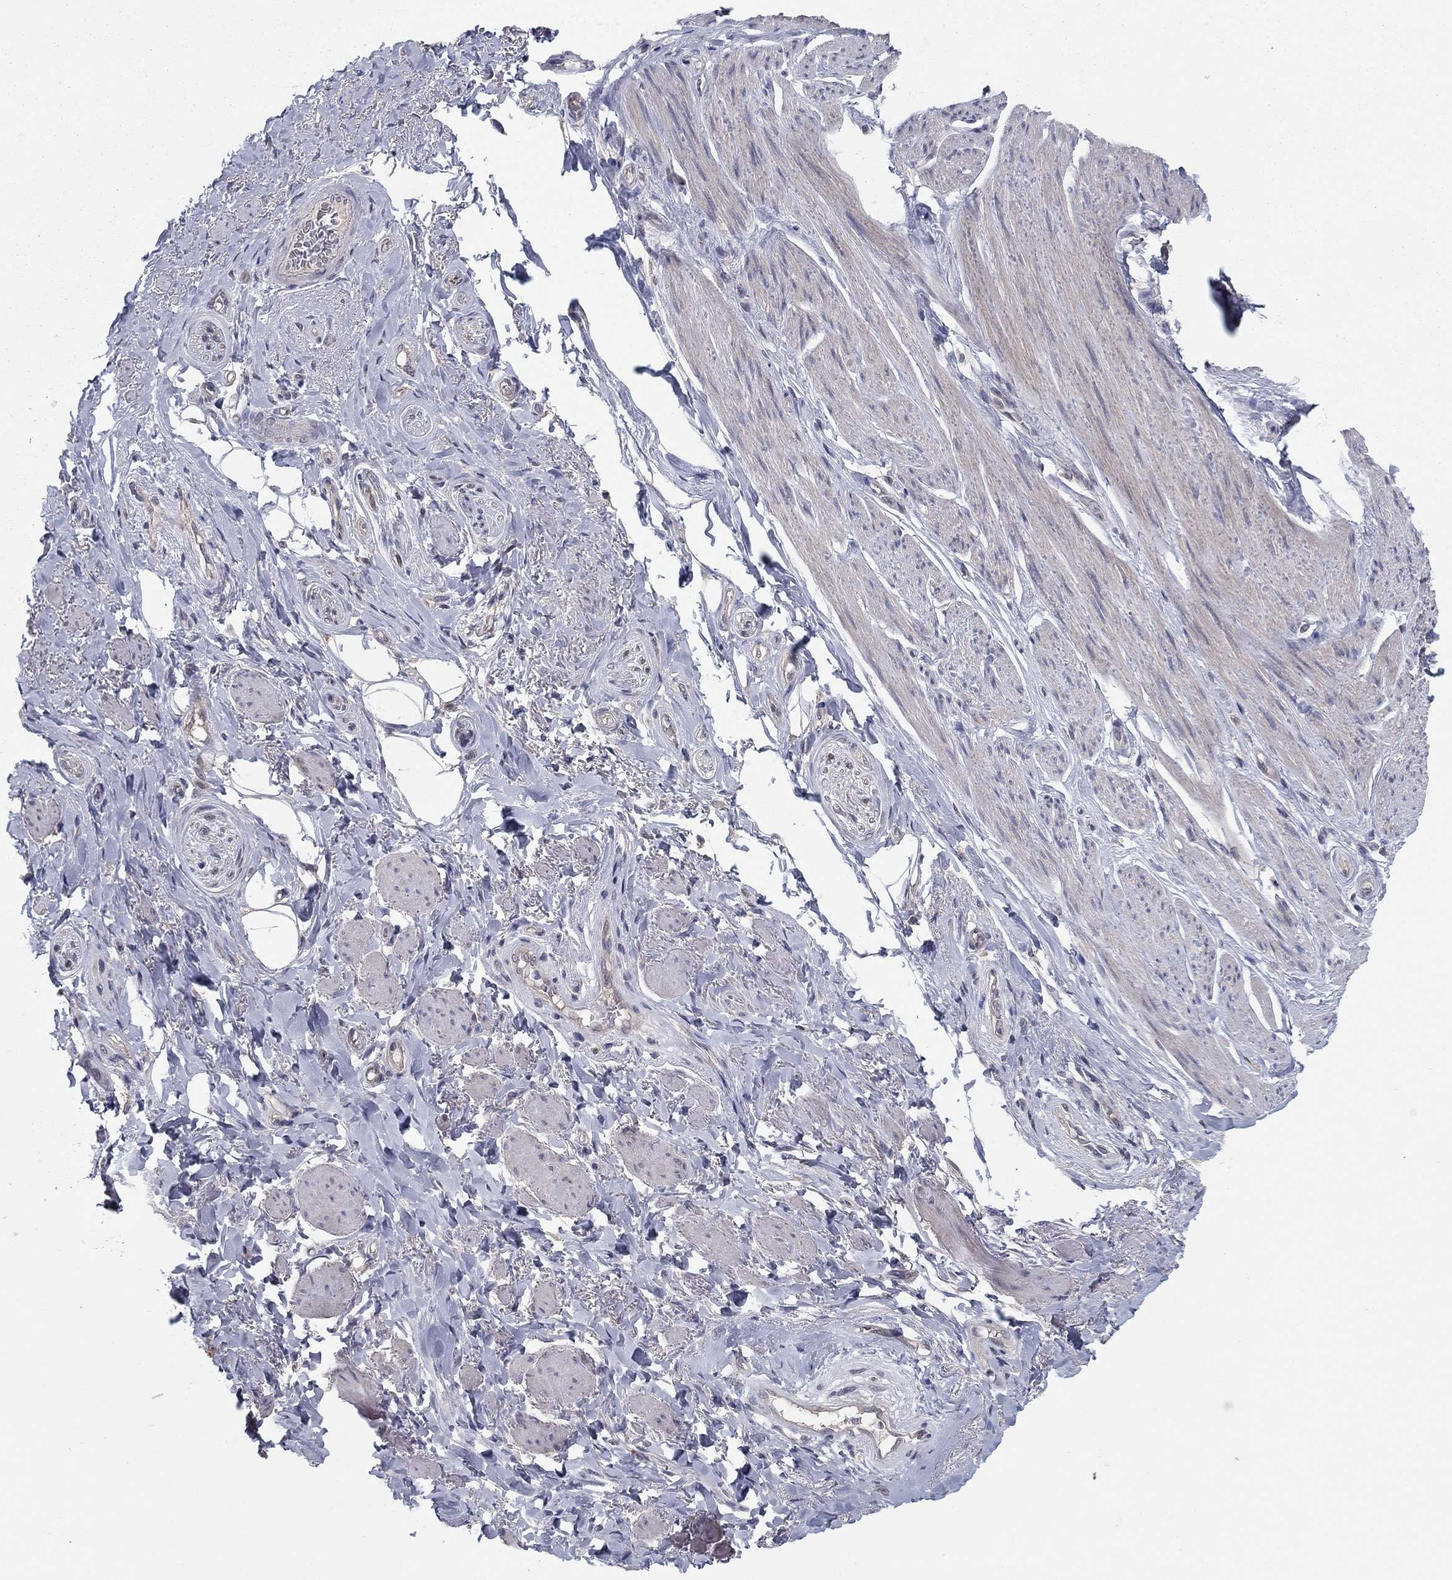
{"staining": {"intensity": "negative", "quantity": "none", "location": "none"}, "tissue": "adipose tissue", "cell_type": "Adipocytes", "image_type": "normal", "snomed": [{"axis": "morphology", "description": "Normal tissue, NOS"}, {"axis": "topography", "description": "Skeletal muscle"}, {"axis": "topography", "description": "Anal"}, {"axis": "topography", "description": "Peripheral nerve tissue"}], "caption": "Adipocytes are negative for brown protein staining in normal adipose tissue. Nuclei are stained in blue.", "gene": "GRHPR", "patient": {"sex": "male", "age": 53}}